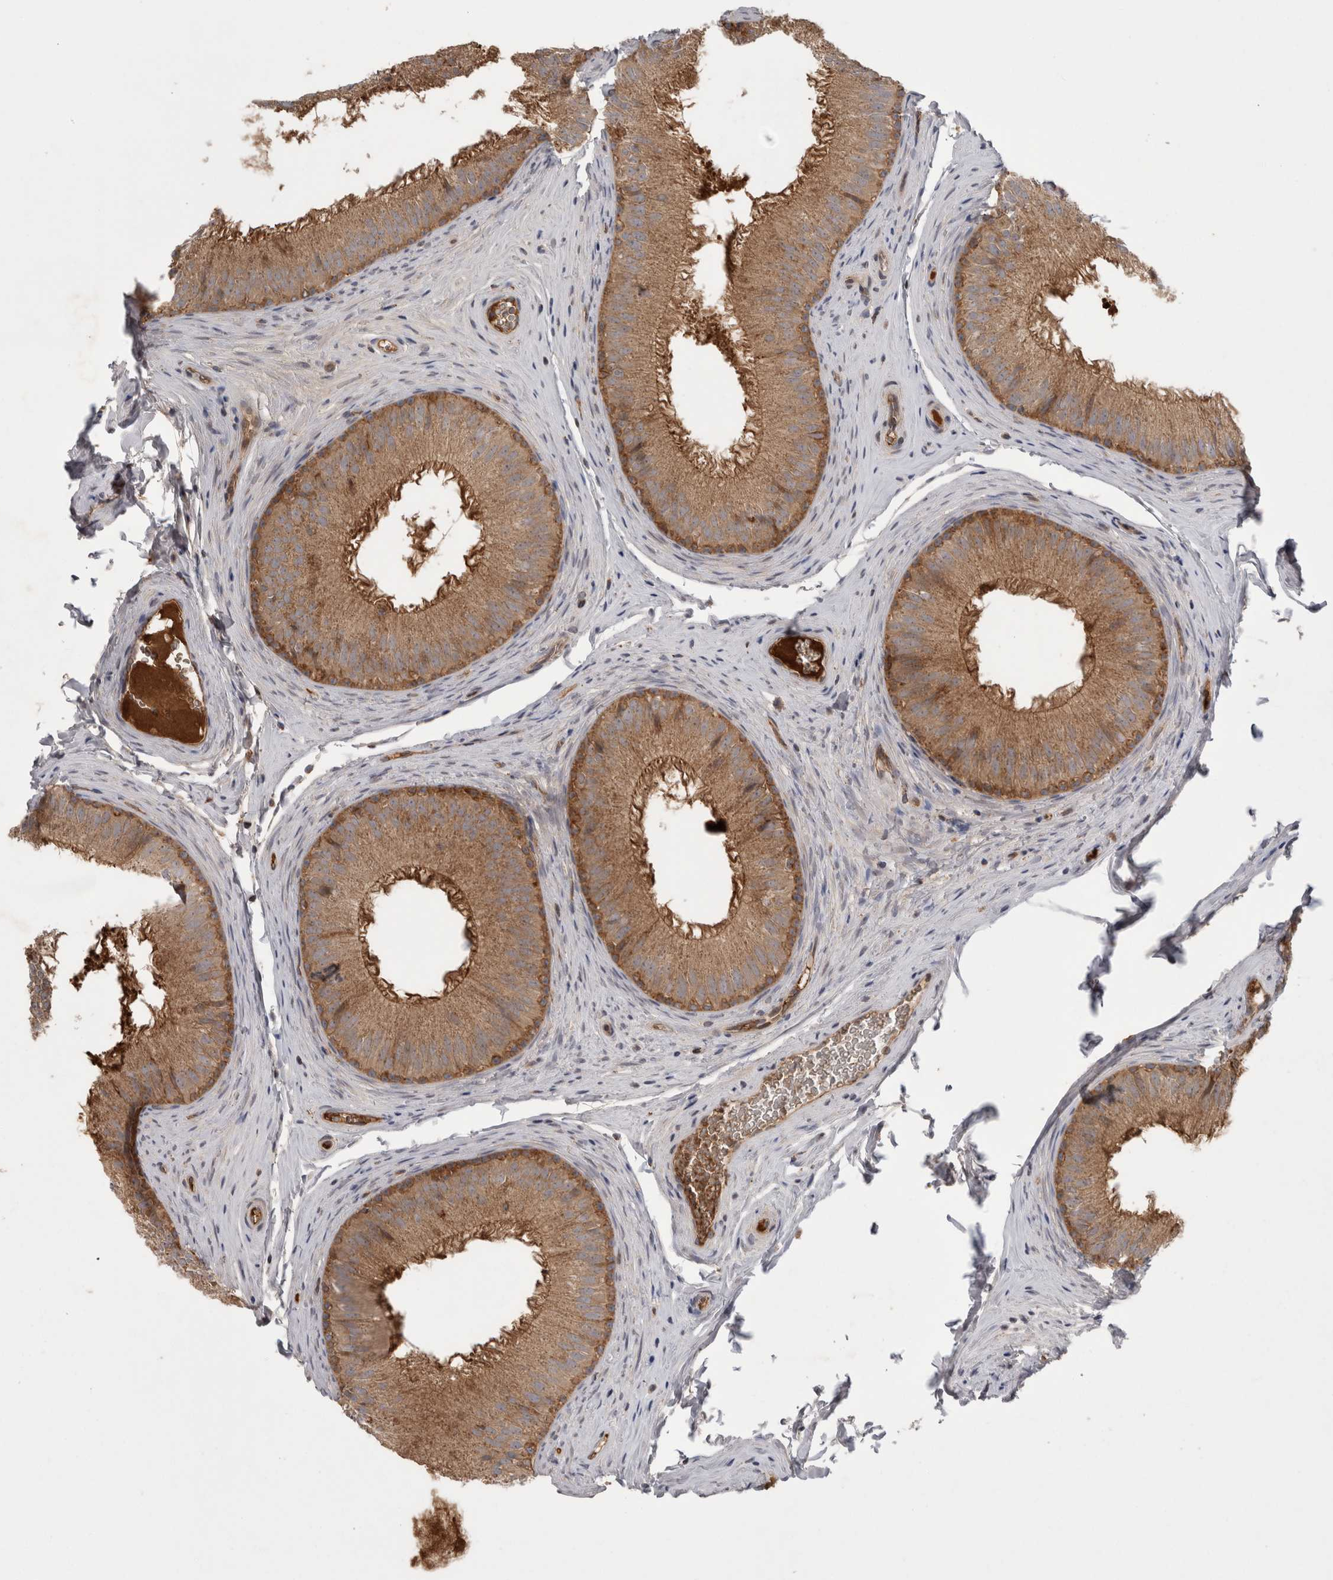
{"staining": {"intensity": "strong", "quantity": ">75%", "location": "cytoplasmic/membranous"}, "tissue": "epididymis", "cell_type": "Glandular cells", "image_type": "normal", "snomed": [{"axis": "morphology", "description": "Normal tissue, NOS"}, {"axis": "topography", "description": "Epididymis"}], "caption": "Epididymis stained with a protein marker demonstrates strong staining in glandular cells.", "gene": "DARS2", "patient": {"sex": "male", "age": 32}}